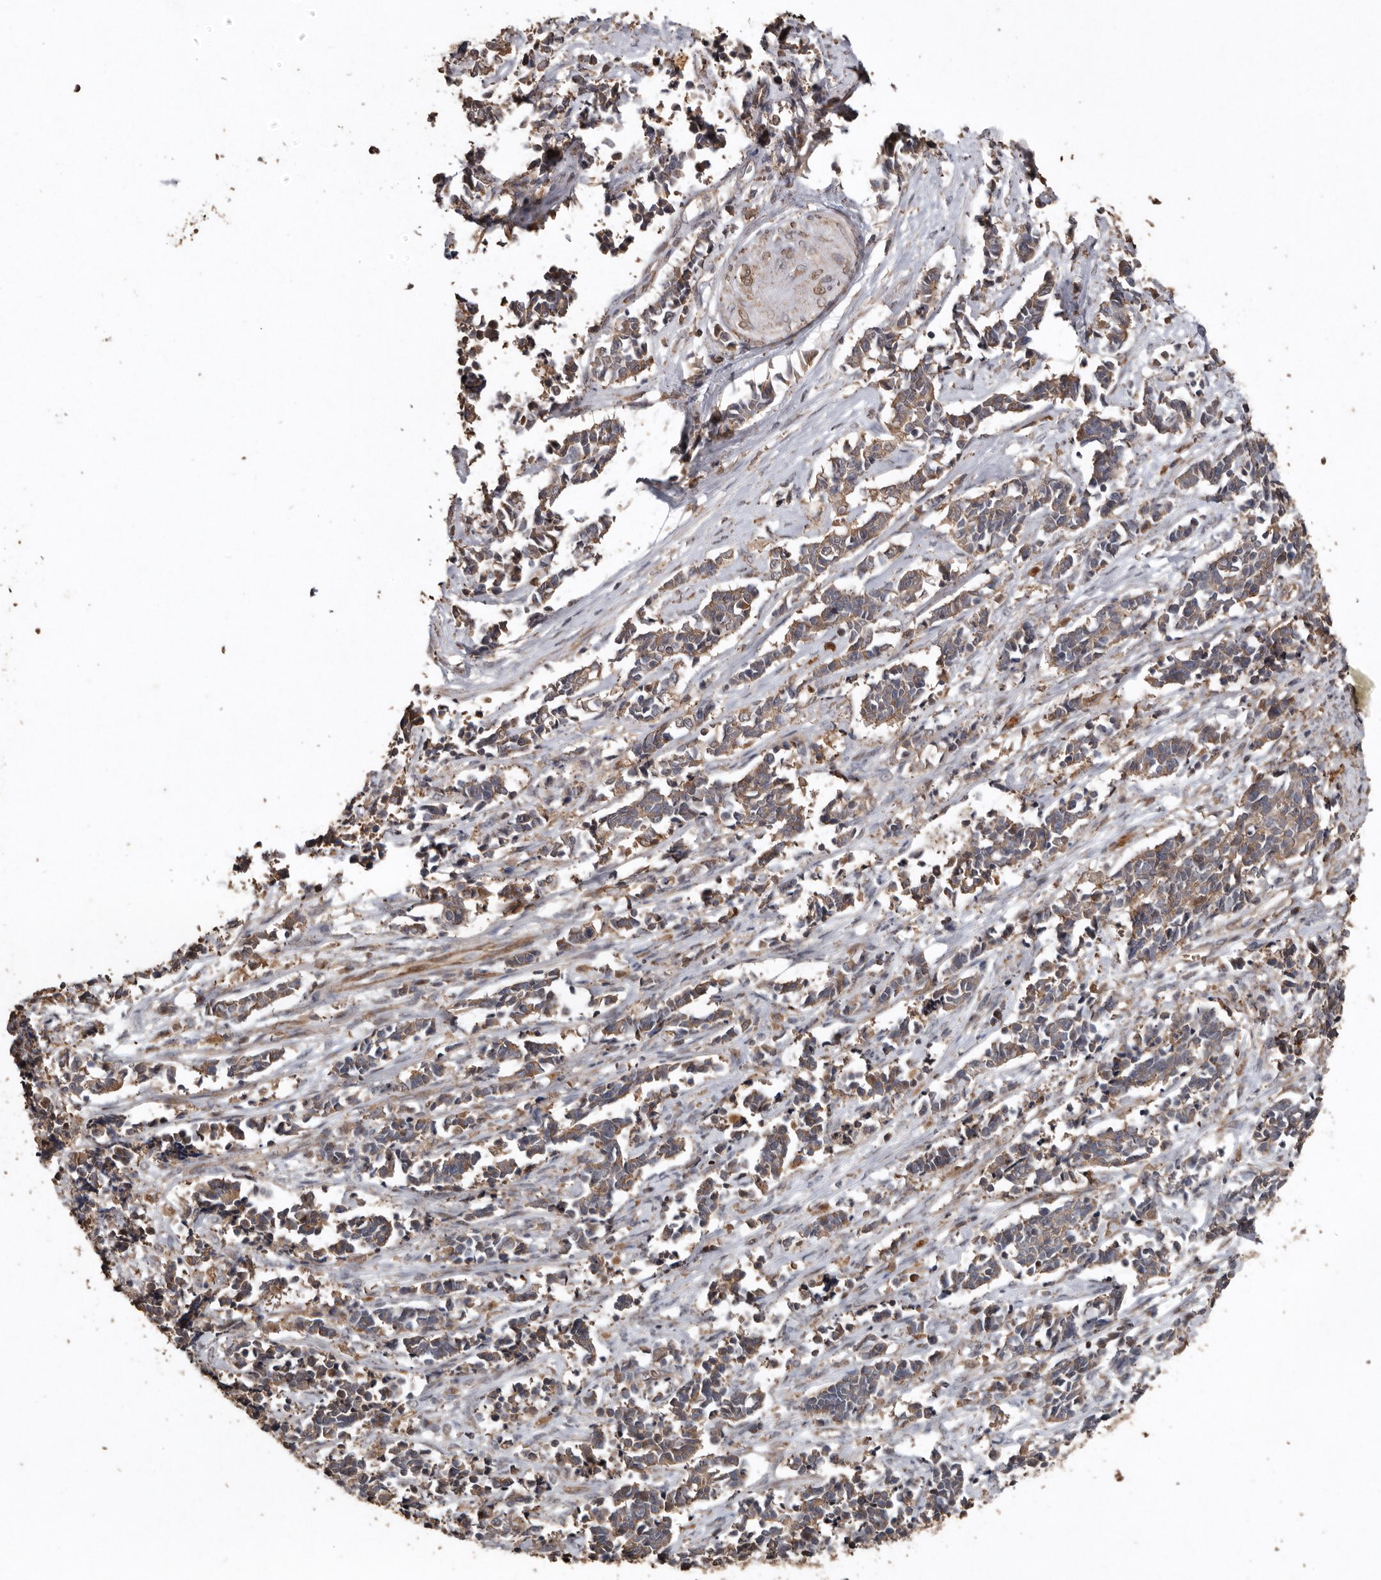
{"staining": {"intensity": "weak", "quantity": ">75%", "location": "cytoplasmic/membranous"}, "tissue": "cervical cancer", "cell_type": "Tumor cells", "image_type": "cancer", "snomed": [{"axis": "morphology", "description": "Normal tissue, NOS"}, {"axis": "morphology", "description": "Squamous cell carcinoma, NOS"}, {"axis": "topography", "description": "Cervix"}], "caption": "An immunohistochemistry (IHC) micrograph of tumor tissue is shown. Protein staining in brown shows weak cytoplasmic/membranous positivity in cervical cancer (squamous cell carcinoma) within tumor cells.", "gene": "RANBP17", "patient": {"sex": "female", "age": 35}}